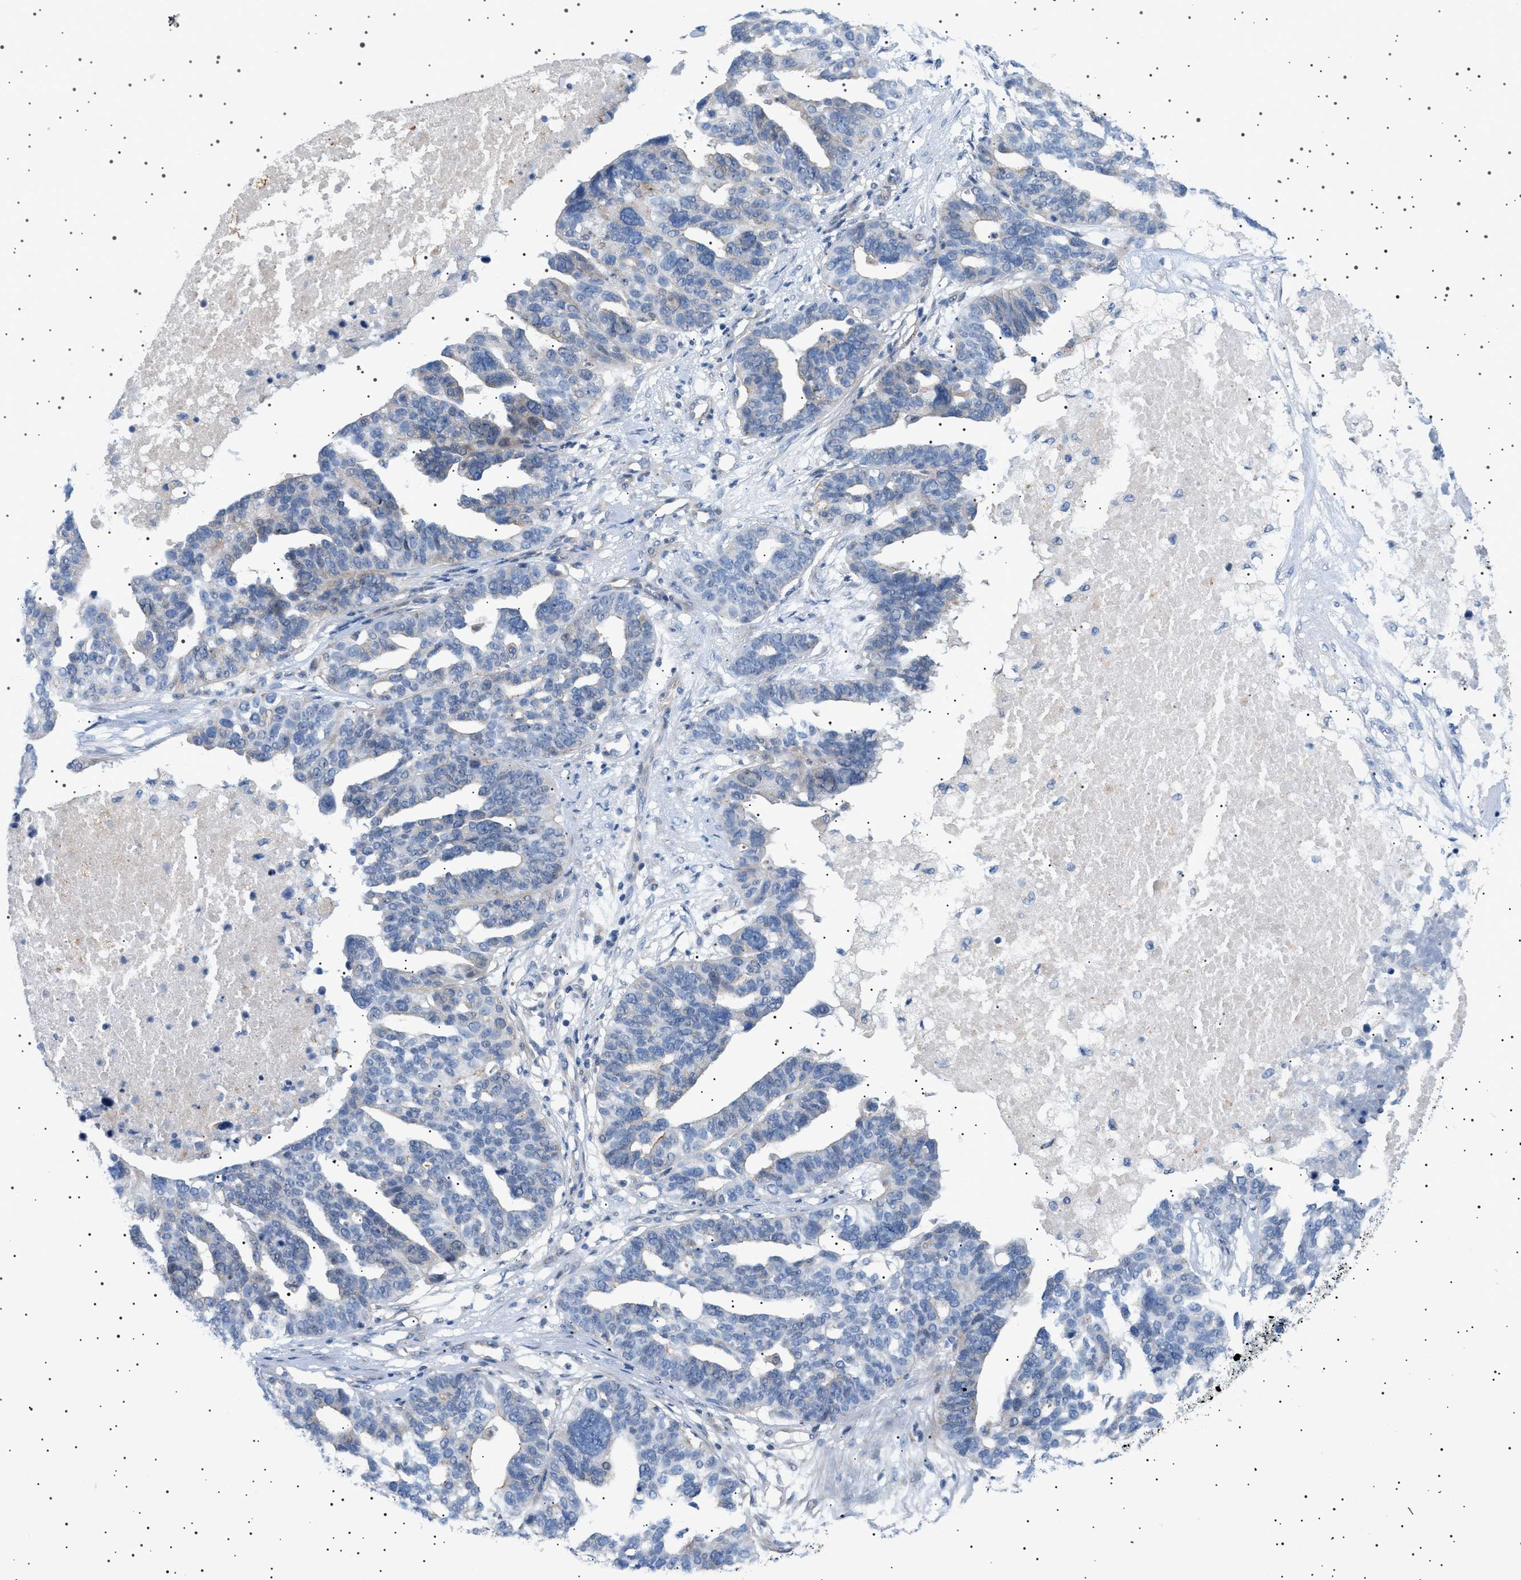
{"staining": {"intensity": "negative", "quantity": "none", "location": "none"}, "tissue": "ovarian cancer", "cell_type": "Tumor cells", "image_type": "cancer", "snomed": [{"axis": "morphology", "description": "Cystadenocarcinoma, serous, NOS"}, {"axis": "topography", "description": "Ovary"}], "caption": "A high-resolution image shows IHC staining of ovarian serous cystadenocarcinoma, which shows no significant staining in tumor cells.", "gene": "ADCY10", "patient": {"sex": "female", "age": 59}}